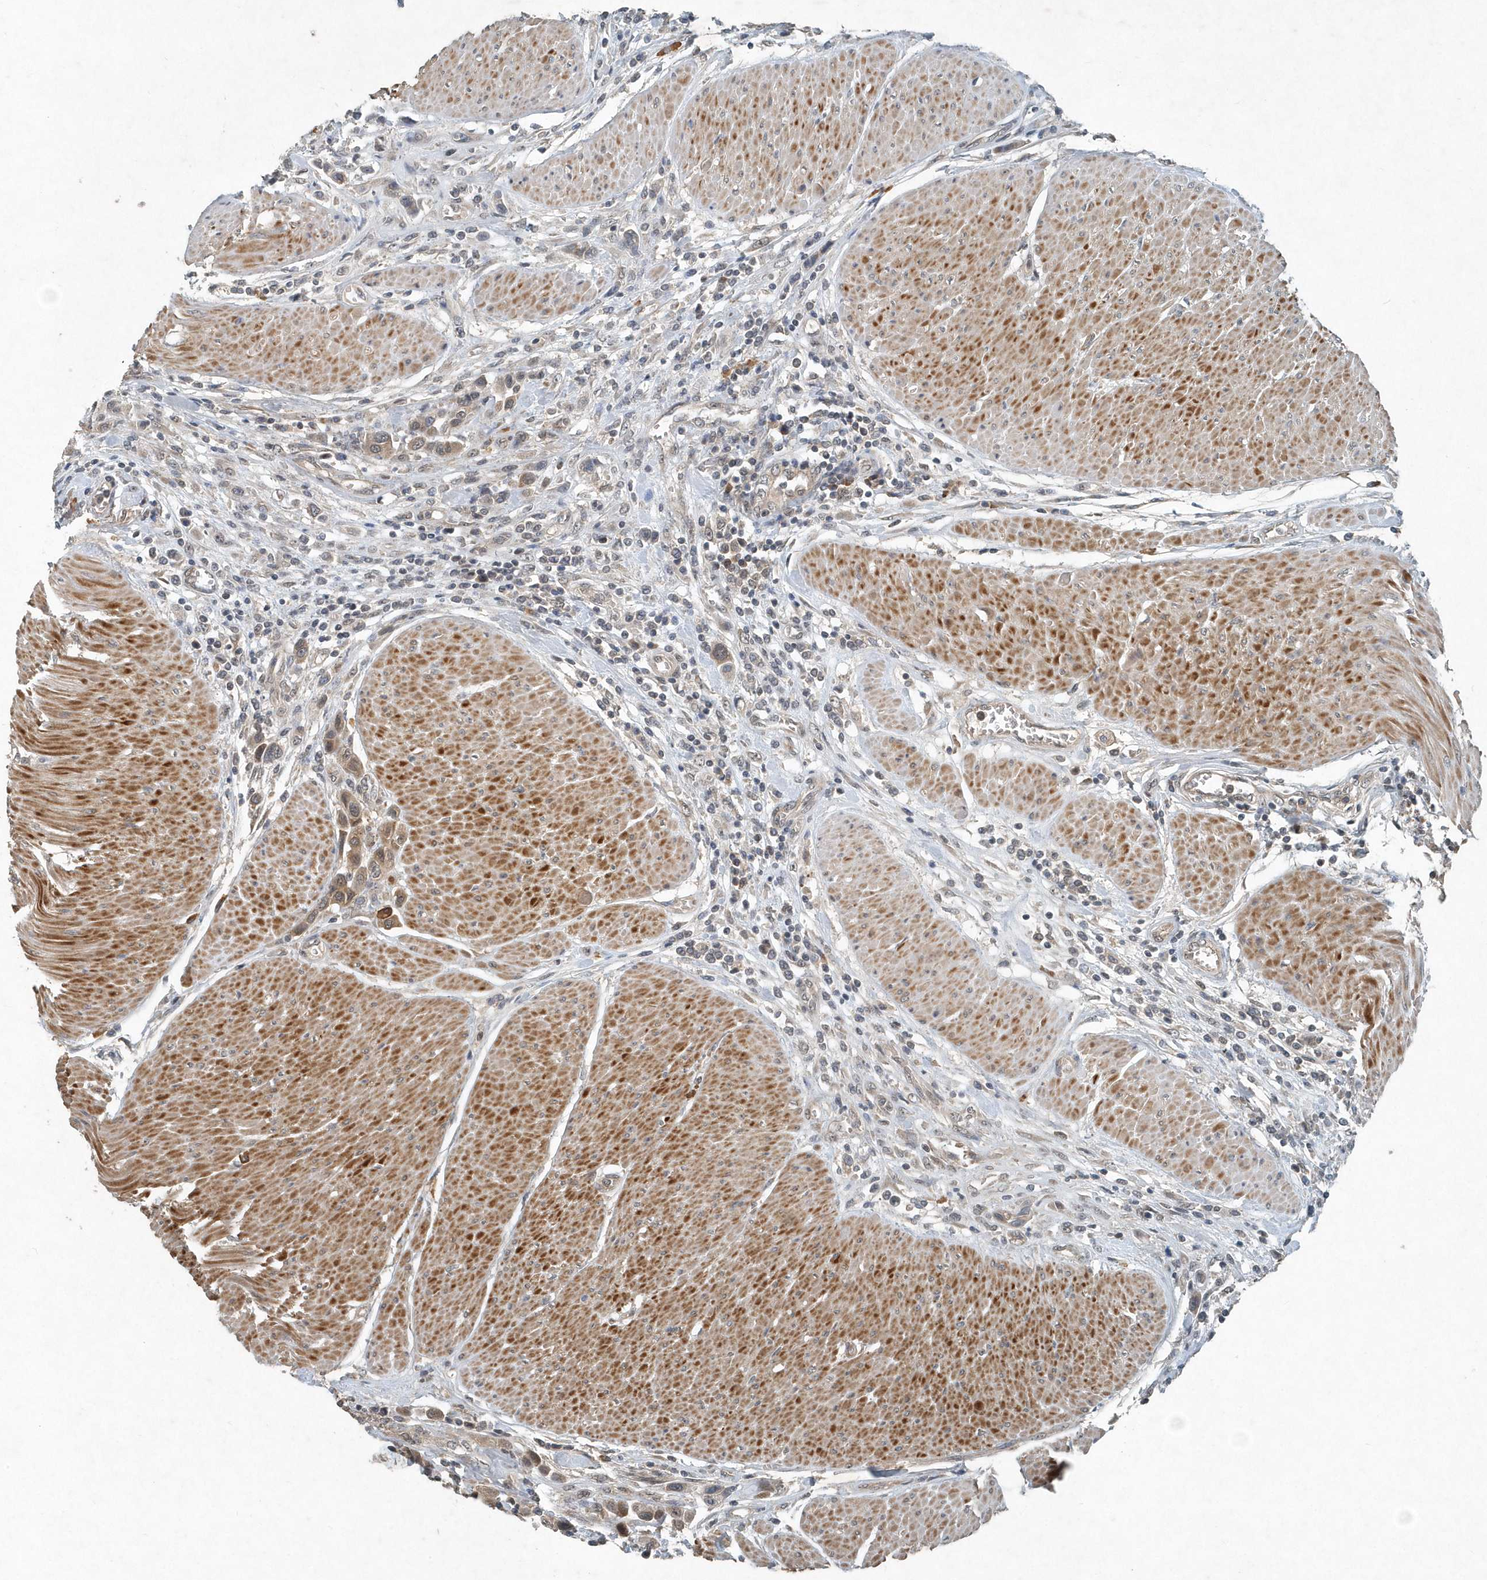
{"staining": {"intensity": "weak", "quantity": "25%-75%", "location": "cytoplasmic/membranous"}, "tissue": "urothelial cancer", "cell_type": "Tumor cells", "image_type": "cancer", "snomed": [{"axis": "morphology", "description": "Urothelial carcinoma, High grade"}, {"axis": "topography", "description": "Urinary bladder"}], "caption": "DAB immunohistochemical staining of human urothelial carcinoma (high-grade) shows weak cytoplasmic/membranous protein staining in approximately 25%-75% of tumor cells.", "gene": "SCFD2", "patient": {"sex": "male", "age": 50}}